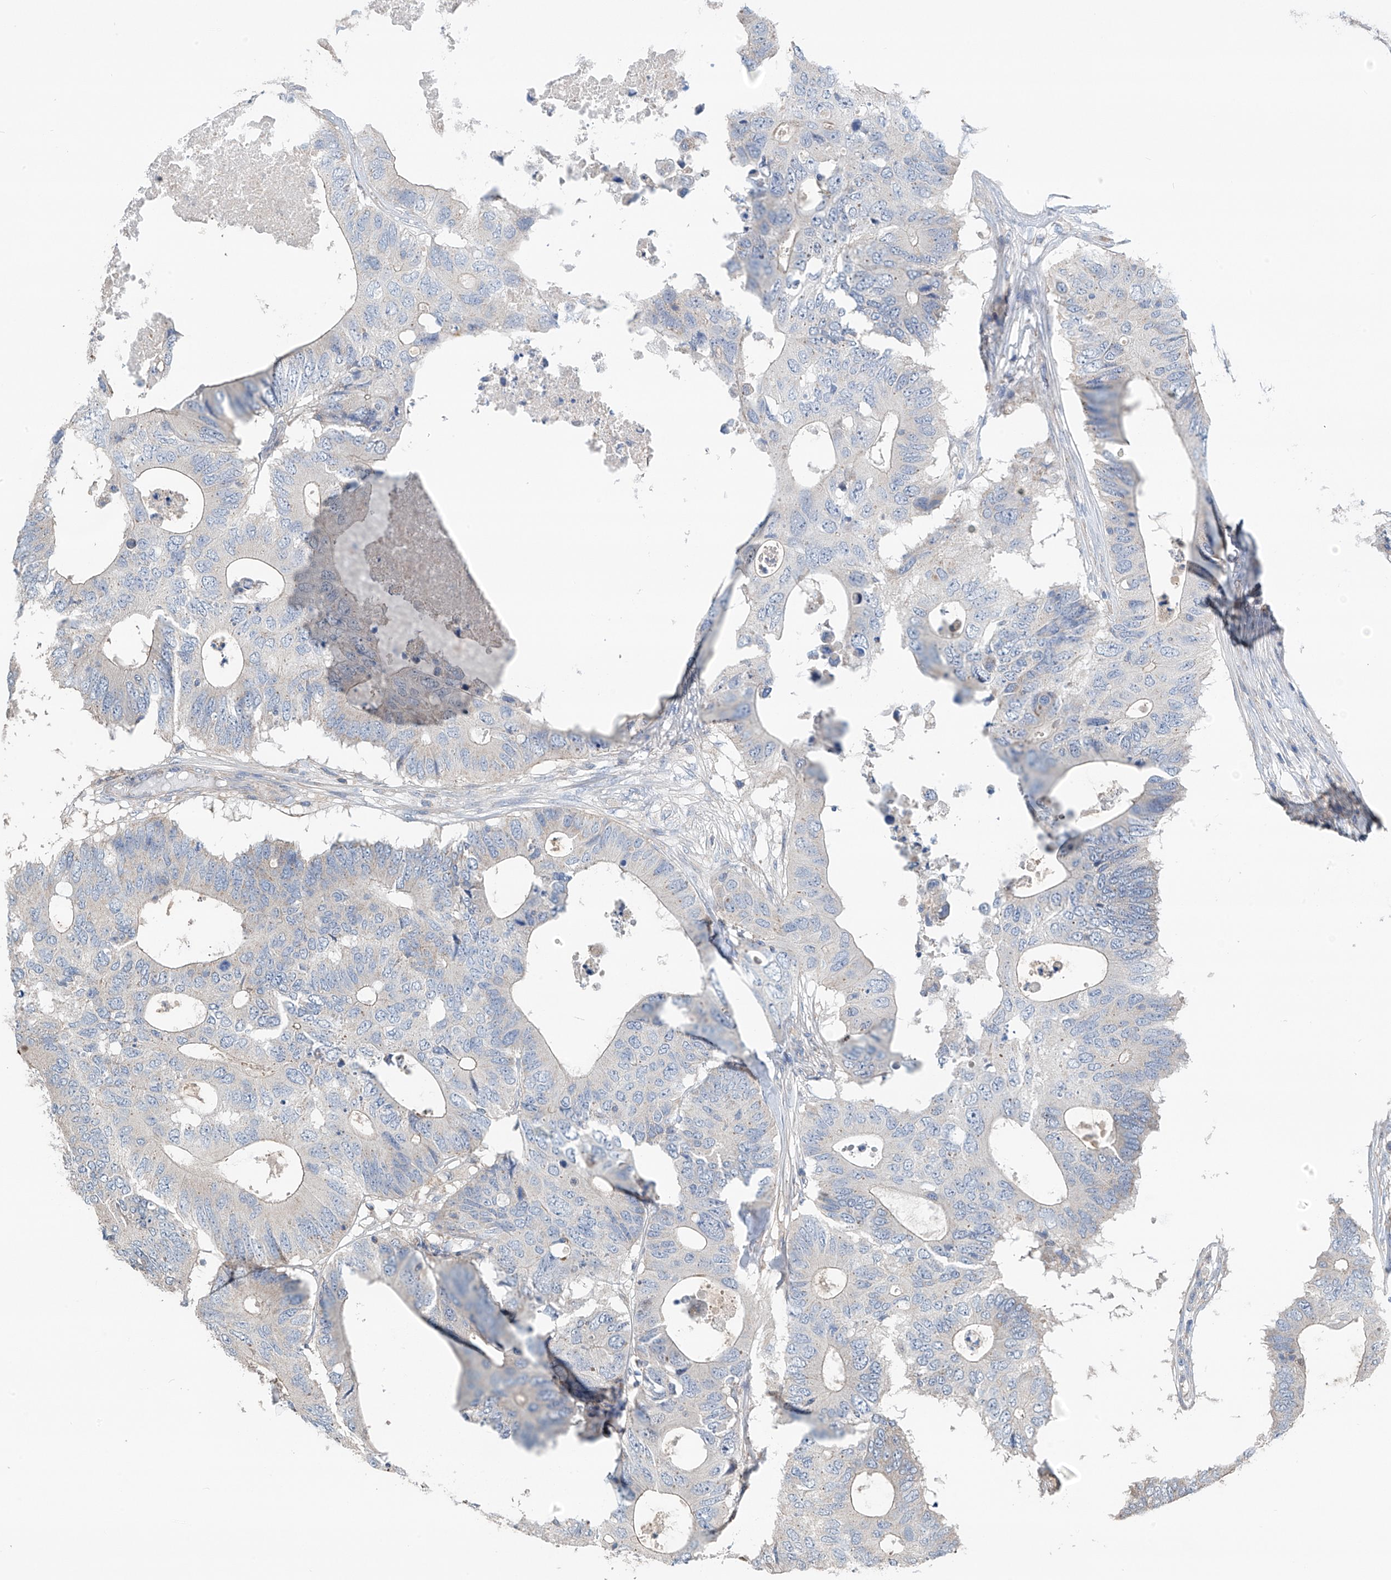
{"staining": {"intensity": "negative", "quantity": "none", "location": "none"}, "tissue": "colorectal cancer", "cell_type": "Tumor cells", "image_type": "cancer", "snomed": [{"axis": "morphology", "description": "Adenocarcinoma, NOS"}, {"axis": "topography", "description": "Colon"}], "caption": "An immunohistochemistry image of colorectal cancer is shown. There is no staining in tumor cells of colorectal cancer.", "gene": "SYN3", "patient": {"sex": "male", "age": 71}}